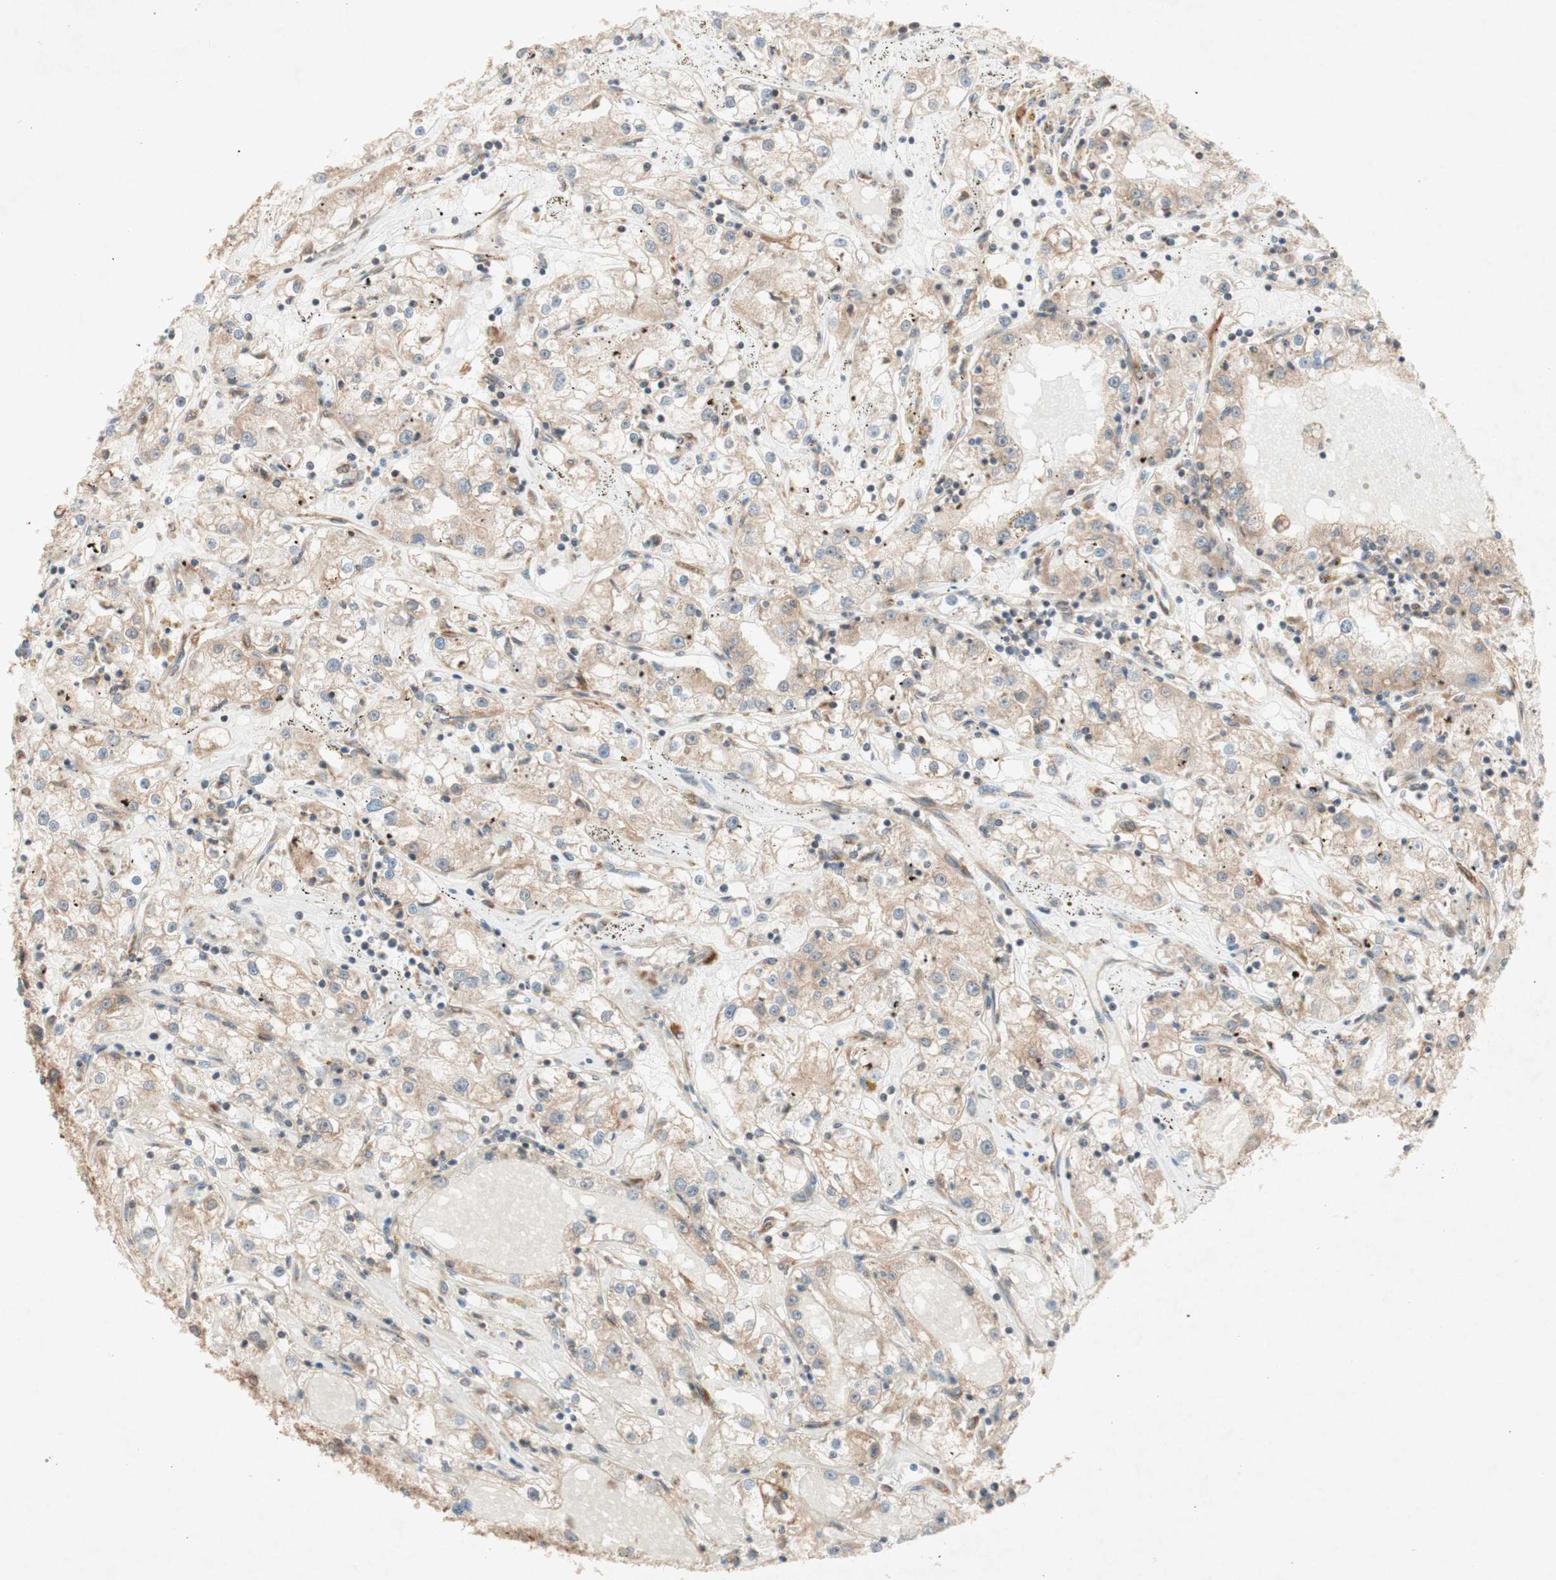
{"staining": {"intensity": "weak", "quantity": ">75%", "location": "cytoplasmic/membranous"}, "tissue": "renal cancer", "cell_type": "Tumor cells", "image_type": "cancer", "snomed": [{"axis": "morphology", "description": "Adenocarcinoma, NOS"}, {"axis": "topography", "description": "Kidney"}], "caption": "IHC of human adenocarcinoma (renal) demonstrates low levels of weak cytoplasmic/membranous positivity in approximately >75% of tumor cells. The protein is stained brown, and the nuclei are stained in blue (DAB IHC with brightfield microscopy, high magnification).", "gene": "SOCS2", "patient": {"sex": "male", "age": 56}}